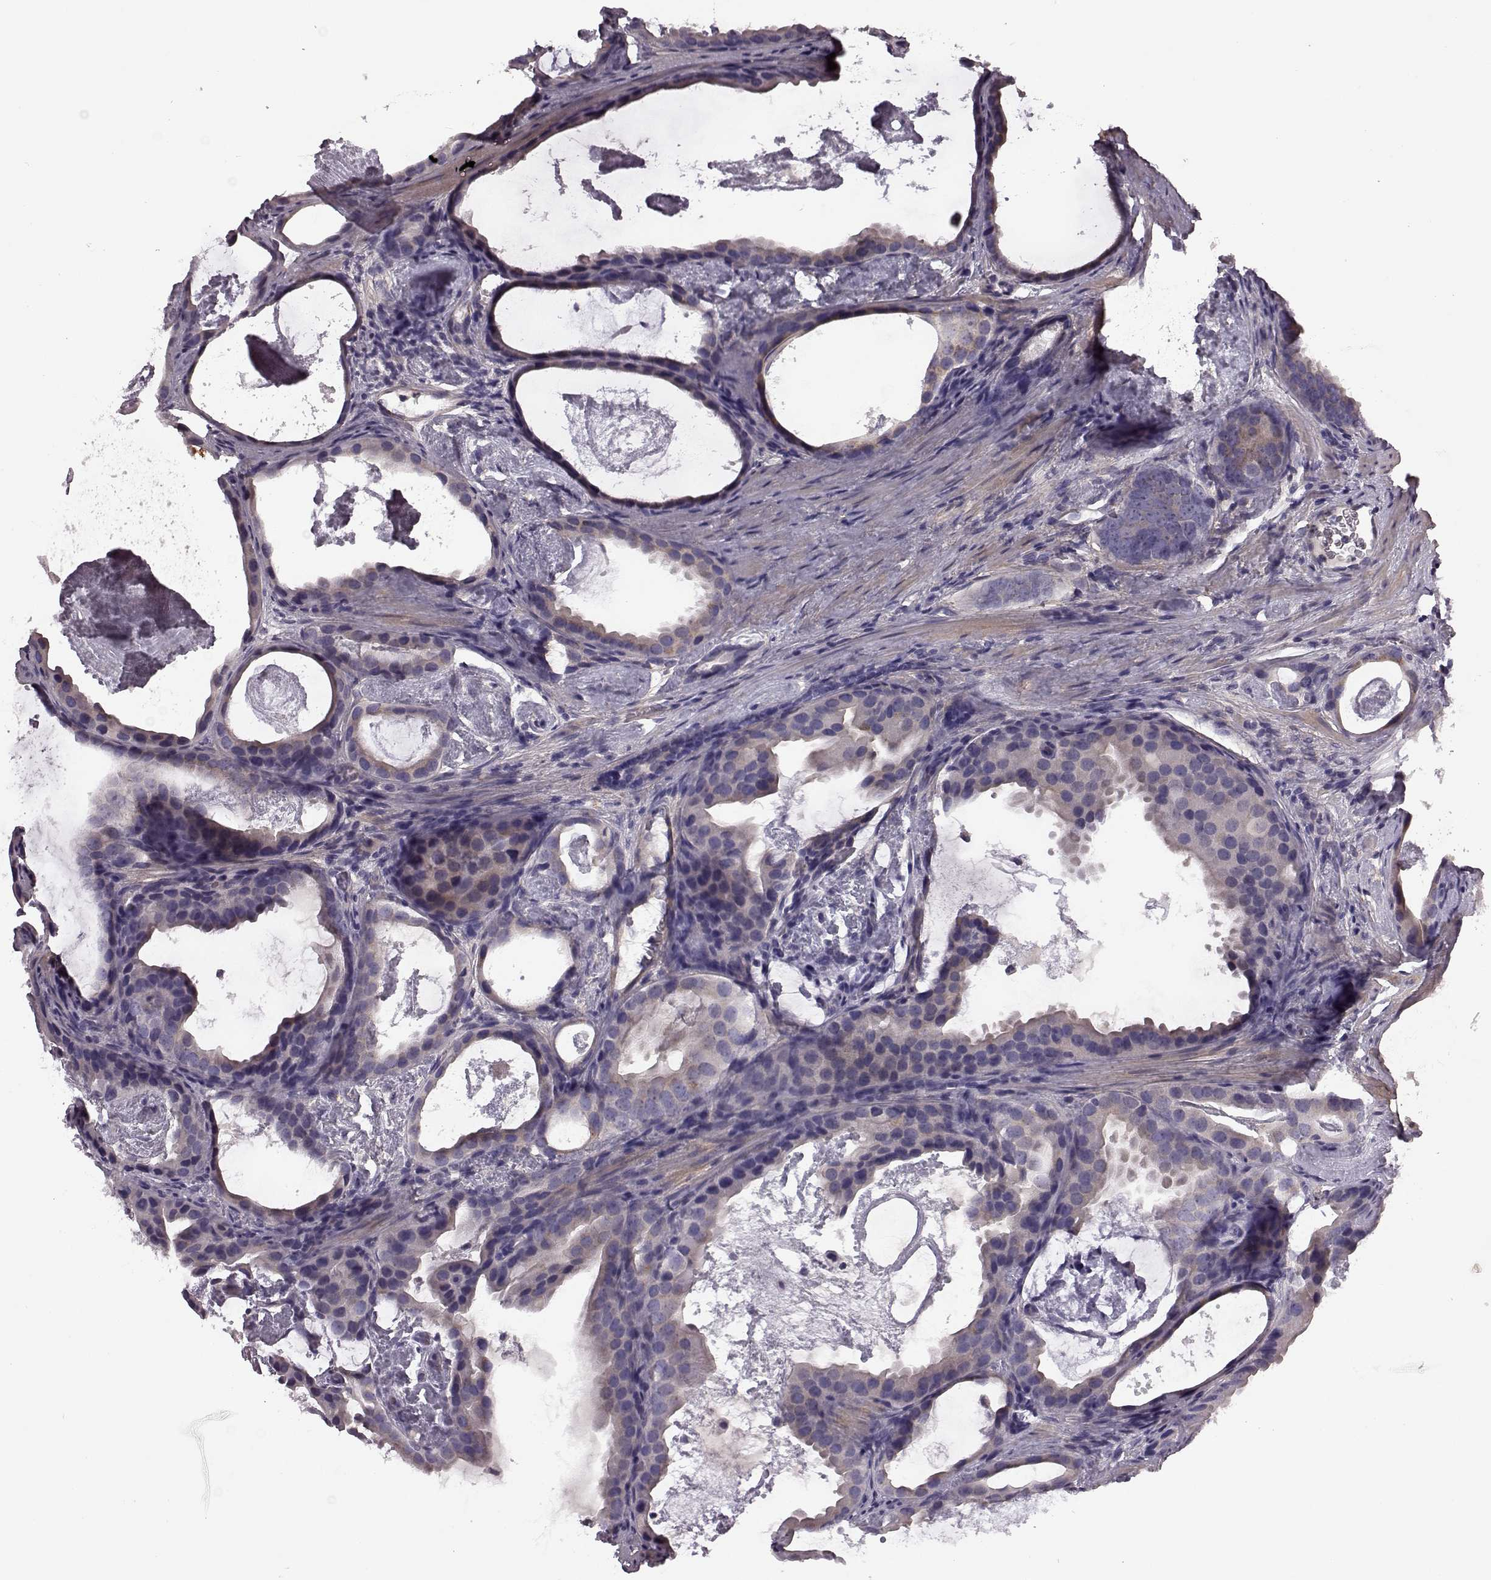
{"staining": {"intensity": "weak", "quantity": "25%-75%", "location": "cytoplasmic/membranous"}, "tissue": "prostate cancer", "cell_type": "Tumor cells", "image_type": "cancer", "snomed": [{"axis": "morphology", "description": "Adenocarcinoma, Low grade"}, {"axis": "topography", "description": "Prostate and seminal vesicle, NOS"}], "caption": "Prostate cancer (low-grade adenocarcinoma) stained with a brown dye shows weak cytoplasmic/membranous positive expression in about 25%-75% of tumor cells.", "gene": "GRK1", "patient": {"sex": "male", "age": 71}}